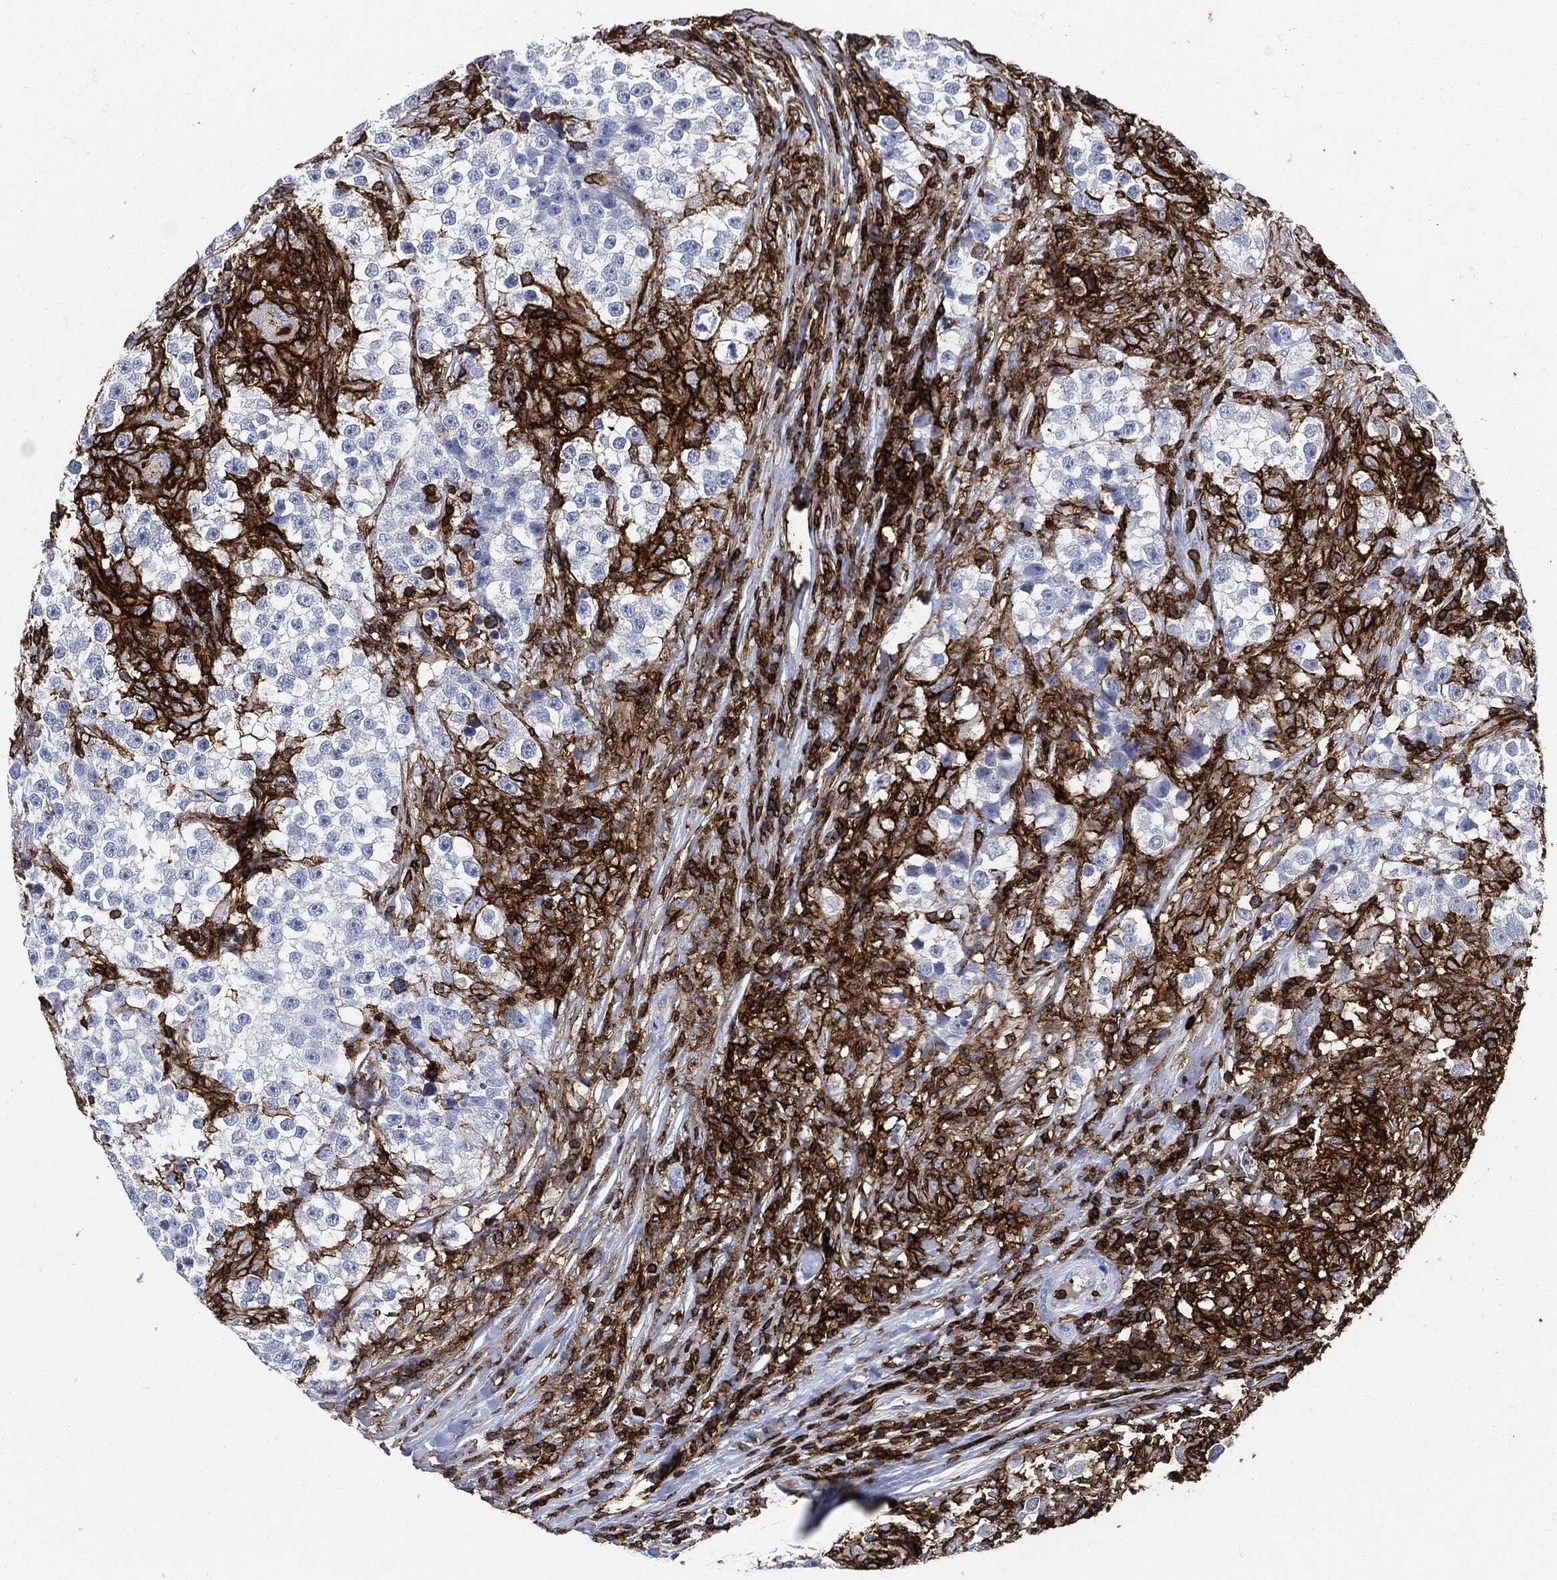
{"staining": {"intensity": "negative", "quantity": "none", "location": "none"}, "tissue": "testis cancer", "cell_type": "Tumor cells", "image_type": "cancer", "snomed": [{"axis": "morphology", "description": "Seminoma, NOS"}, {"axis": "topography", "description": "Testis"}], "caption": "This image is of testis seminoma stained with immunohistochemistry (IHC) to label a protein in brown with the nuclei are counter-stained blue. There is no expression in tumor cells.", "gene": "PTPRC", "patient": {"sex": "male", "age": 46}}